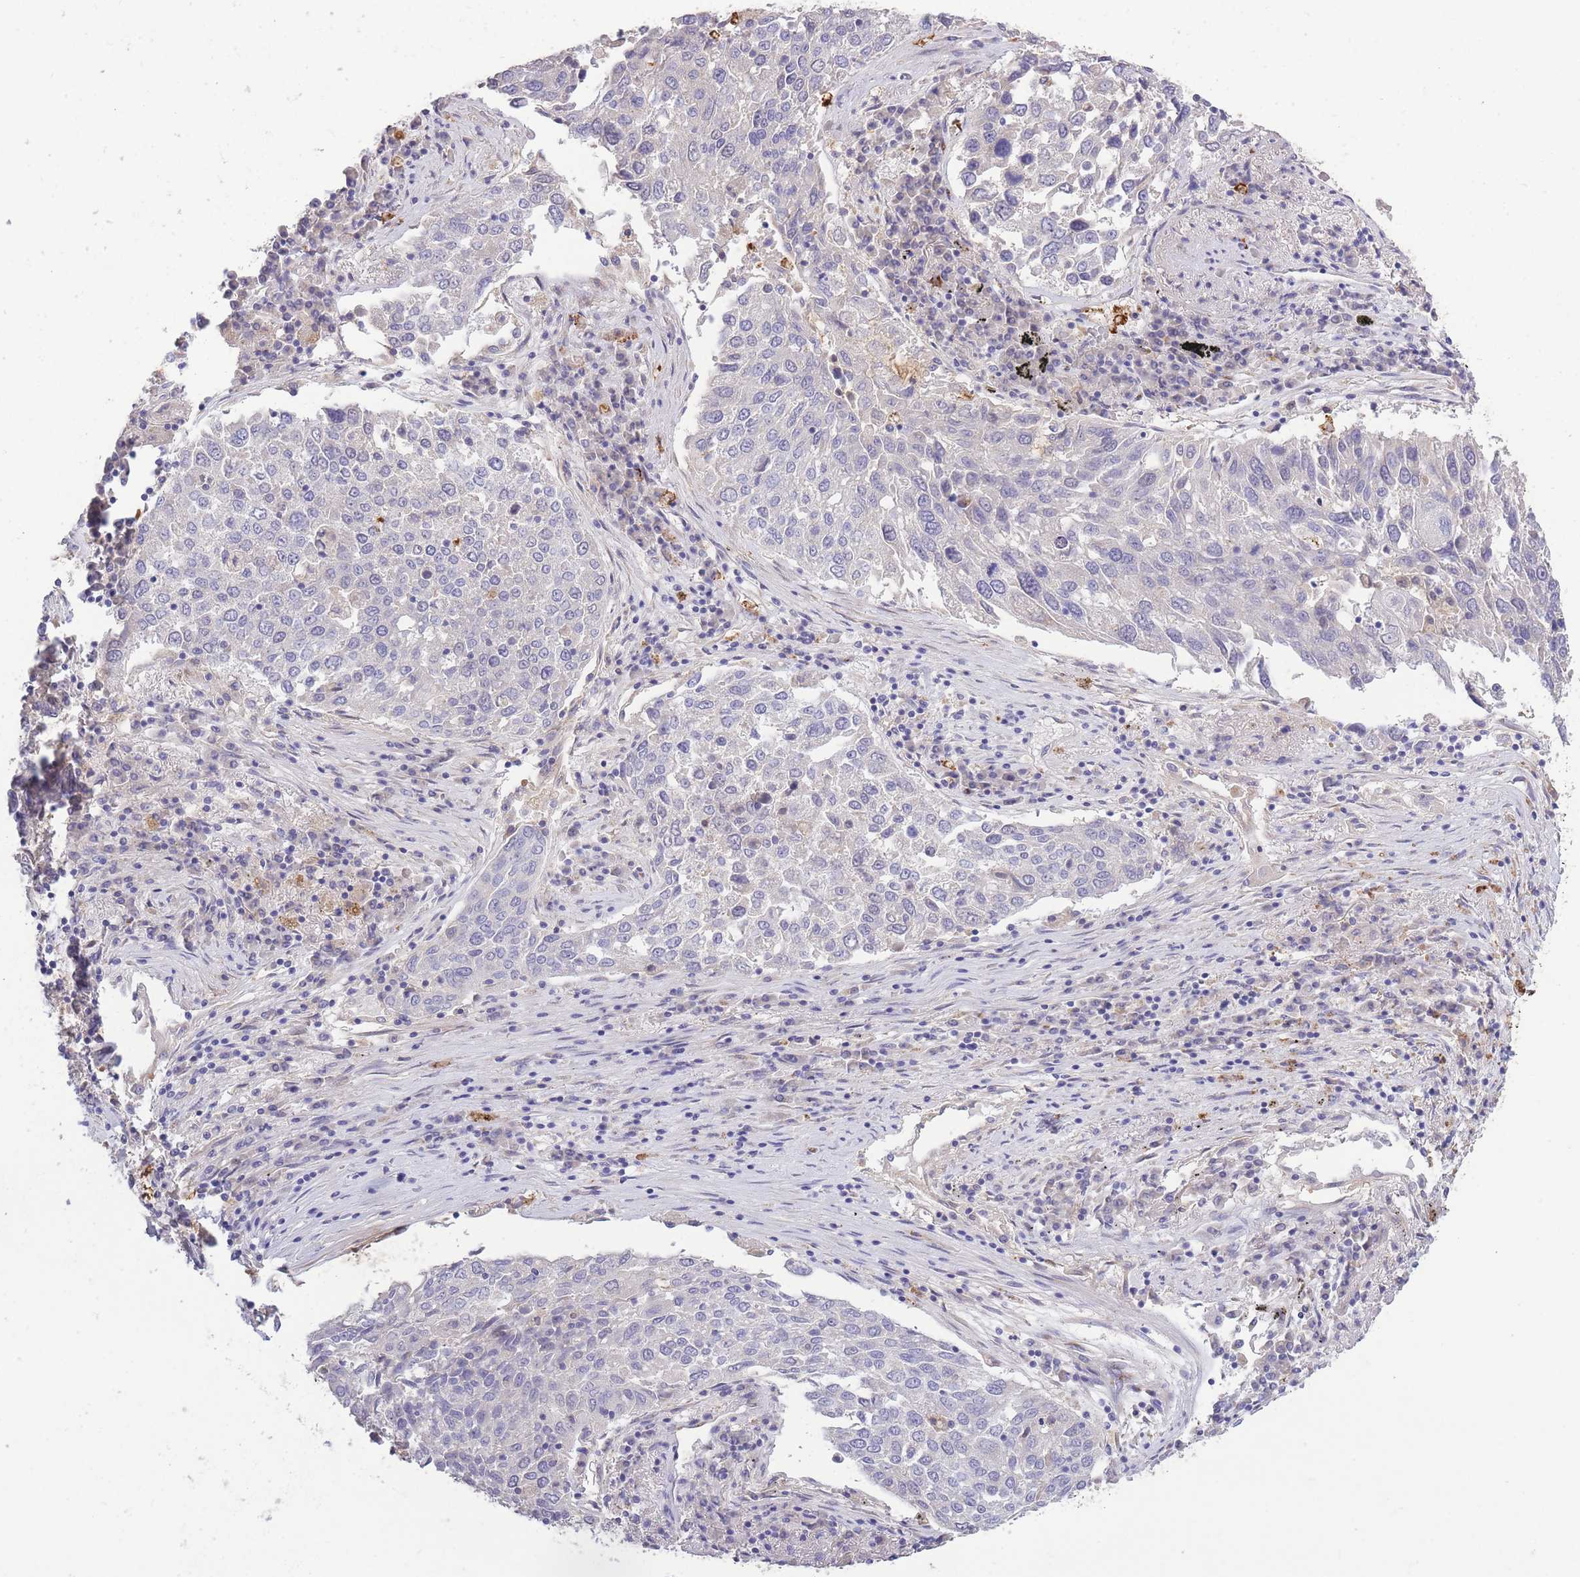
{"staining": {"intensity": "negative", "quantity": "none", "location": "none"}, "tissue": "lung cancer", "cell_type": "Tumor cells", "image_type": "cancer", "snomed": [{"axis": "morphology", "description": "Squamous cell carcinoma, NOS"}, {"axis": "topography", "description": "Lung"}], "caption": "DAB (3,3'-diaminobenzidine) immunohistochemical staining of lung squamous cell carcinoma exhibits no significant staining in tumor cells.", "gene": "CENPM", "patient": {"sex": "male", "age": 65}}